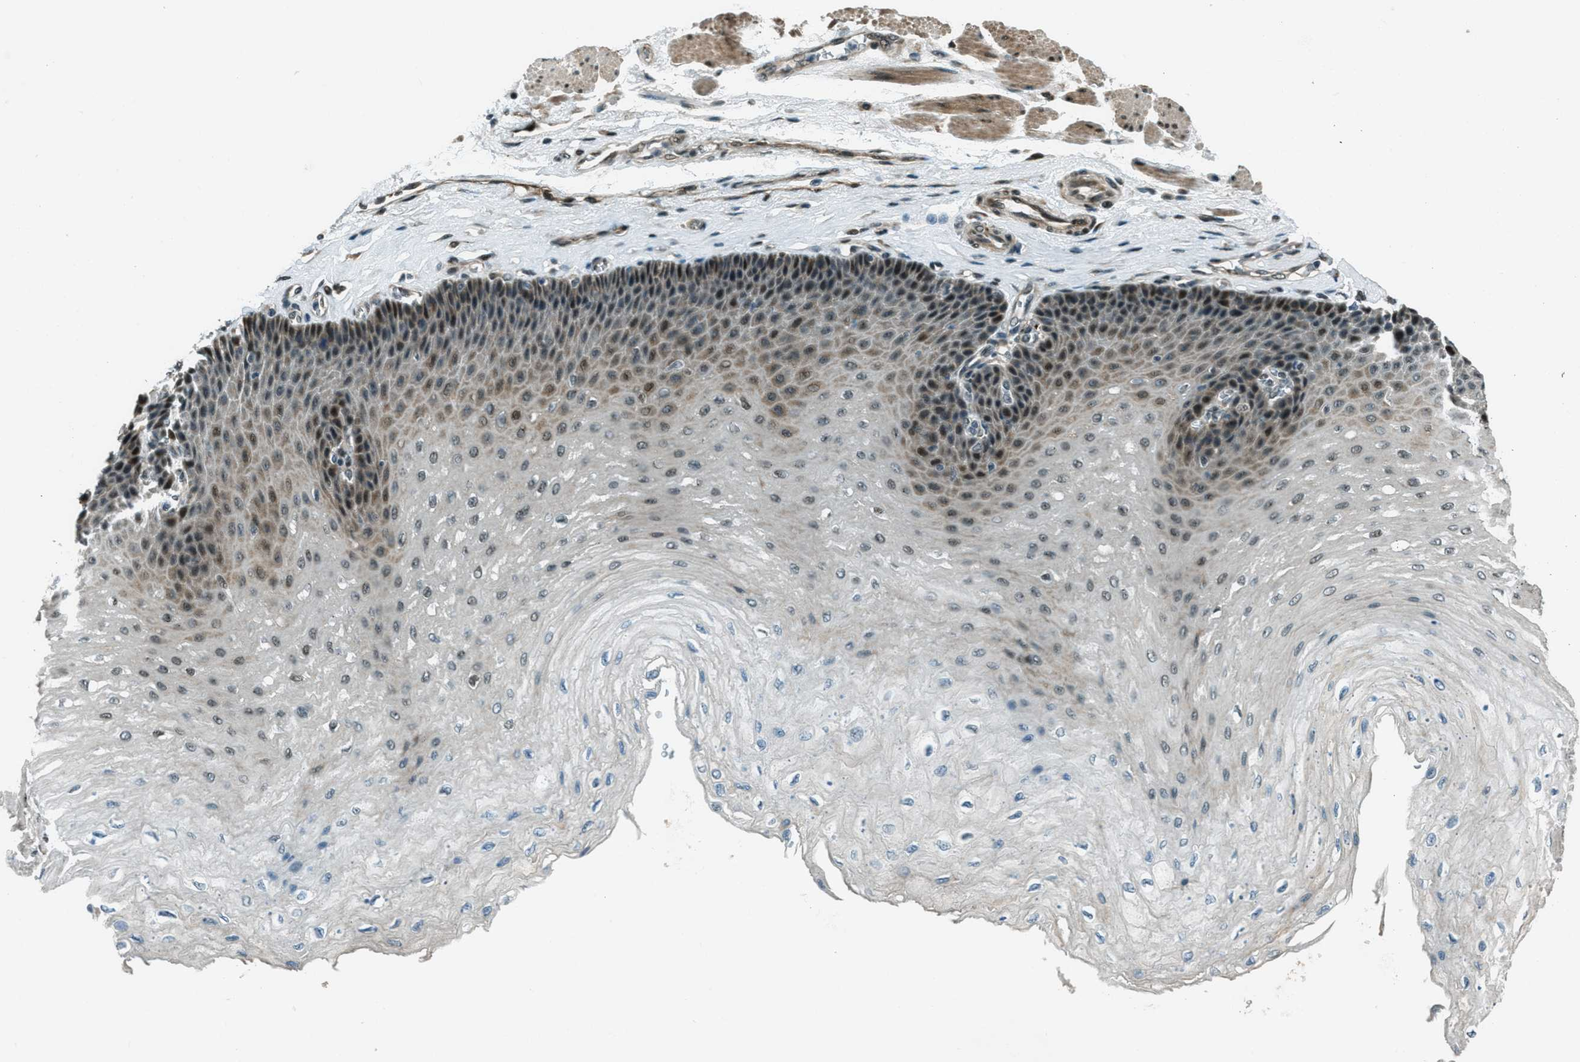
{"staining": {"intensity": "moderate", "quantity": "25%-75%", "location": "cytoplasmic/membranous,nuclear"}, "tissue": "esophagus", "cell_type": "Squamous epithelial cells", "image_type": "normal", "snomed": [{"axis": "morphology", "description": "Normal tissue, NOS"}, {"axis": "topography", "description": "Esophagus"}], "caption": "The photomicrograph reveals immunohistochemical staining of benign esophagus. There is moderate cytoplasmic/membranous,nuclear positivity is present in about 25%-75% of squamous epithelial cells.", "gene": "TARDBP", "patient": {"sex": "female", "age": 72}}